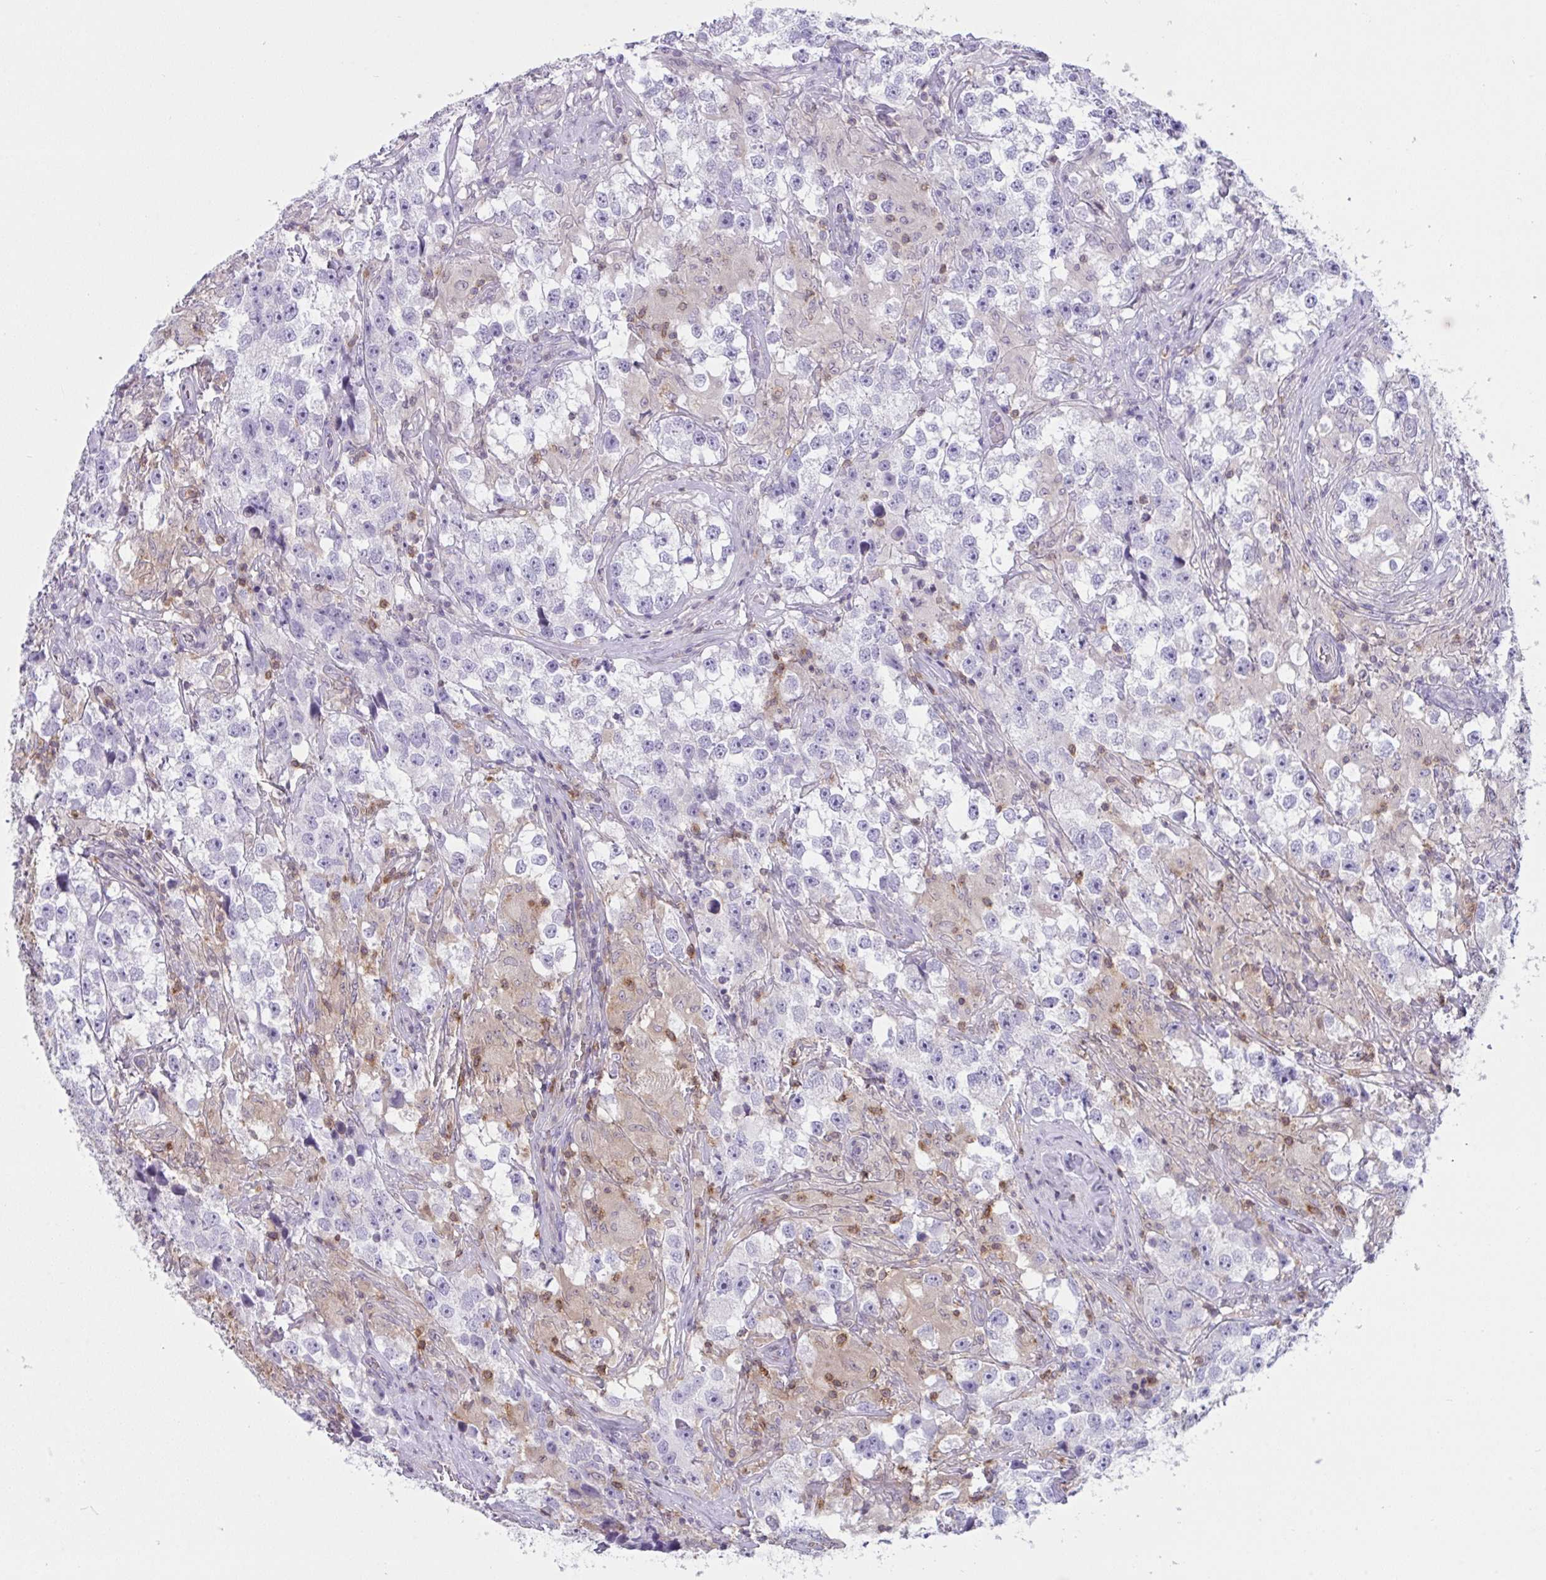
{"staining": {"intensity": "negative", "quantity": "none", "location": "none"}, "tissue": "testis cancer", "cell_type": "Tumor cells", "image_type": "cancer", "snomed": [{"axis": "morphology", "description": "Seminoma, NOS"}, {"axis": "topography", "description": "Testis"}], "caption": "Immunohistochemistry (IHC) image of neoplastic tissue: human seminoma (testis) stained with DAB (3,3'-diaminobenzidine) displays no significant protein expression in tumor cells. Brightfield microscopy of IHC stained with DAB (brown) and hematoxylin (blue), captured at high magnification.", "gene": "TANK", "patient": {"sex": "male", "age": 46}}